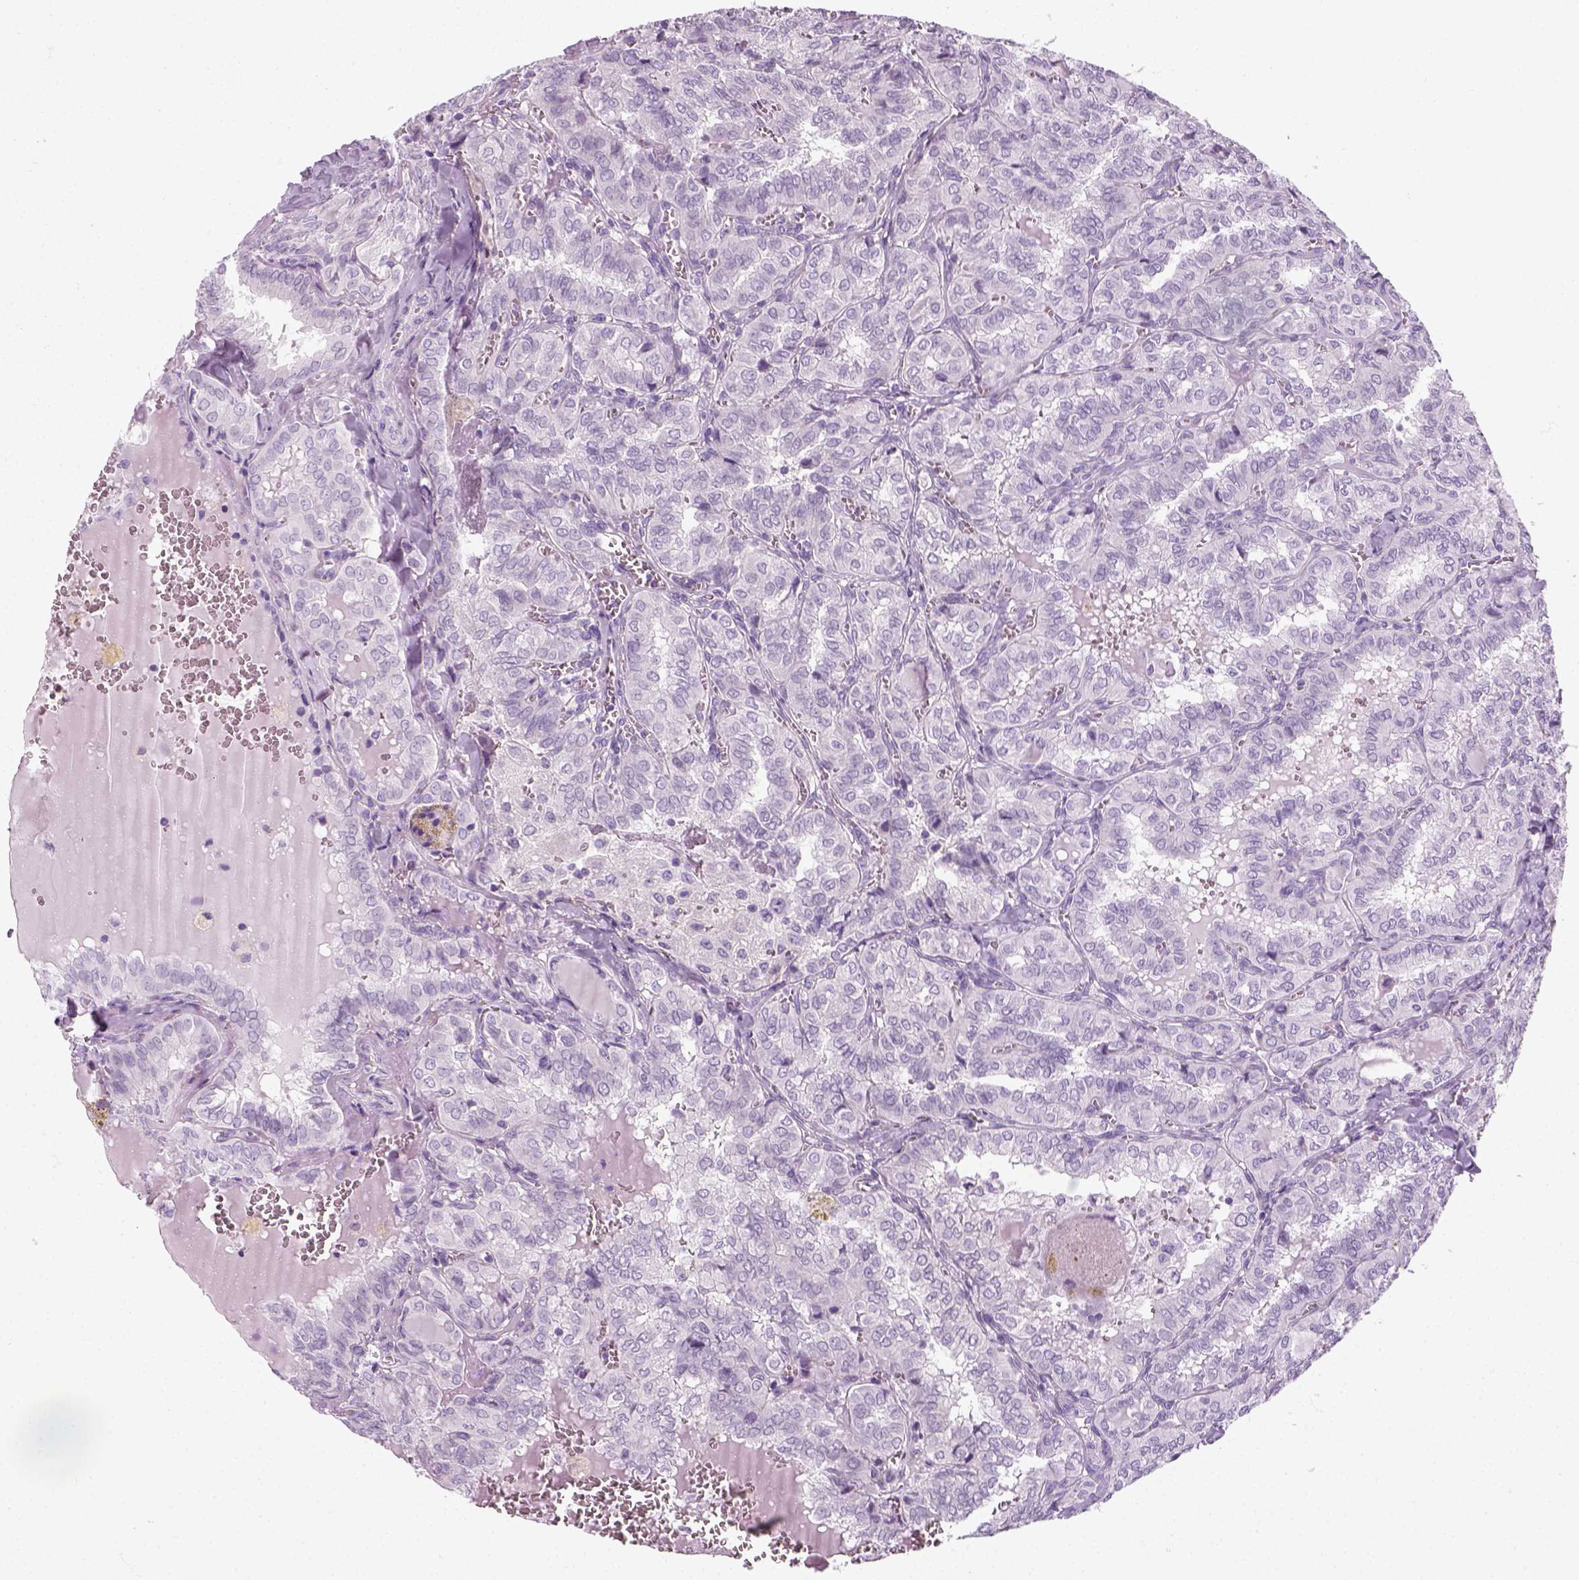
{"staining": {"intensity": "negative", "quantity": "none", "location": "none"}, "tissue": "thyroid cancer", "cell_type": "Tumor cells", "image_type": "cancer", "snomed": [{"axis": "morphology", "description": "Papillary adenocarcinoma, NOS"}, {"axis": "topography", "description": "Thyroid gland"}], "caption": "Papillary adenocarcinoma (thyroid) stained for a protein using IHC shows no positivity tumor cells.", "gene": "SLC12A5", "patient": {"sex": "female", "age": 41}}